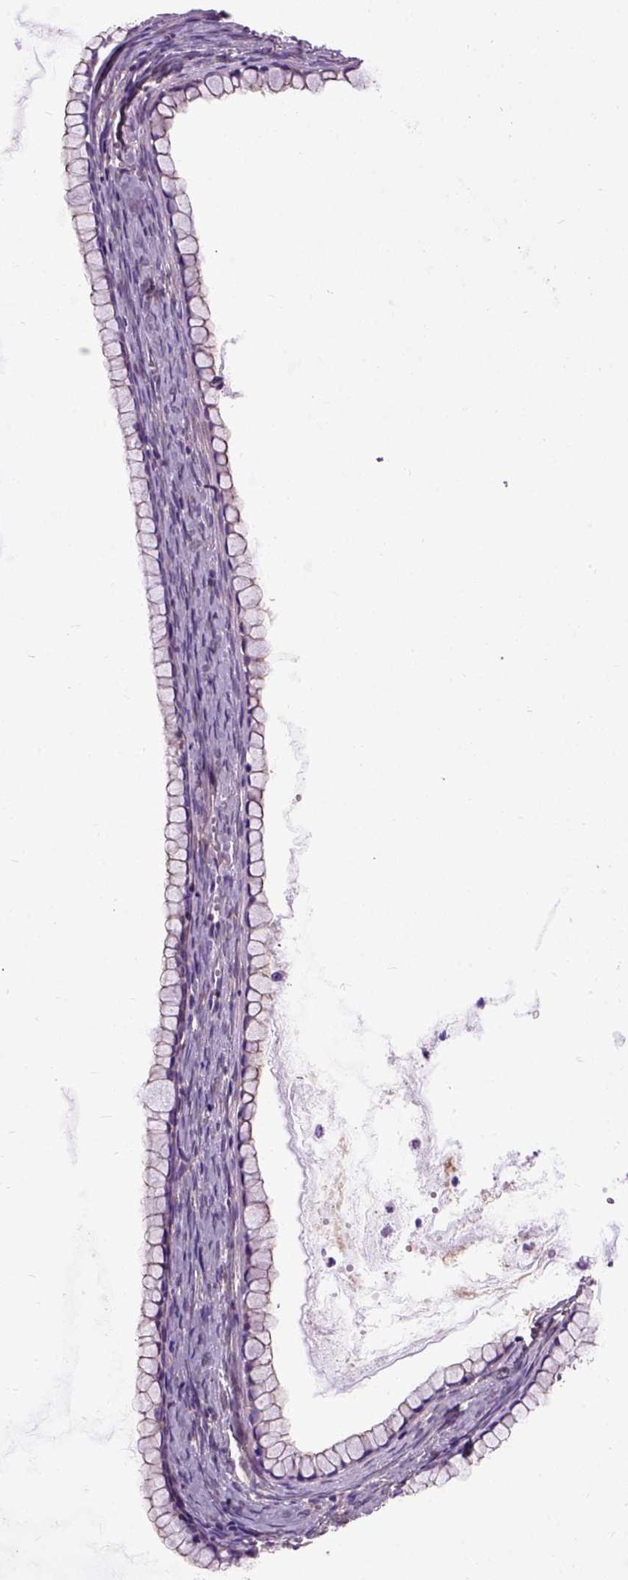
{"staining": {"intensity": "negative", "quantity": "none", "location": "none"}, "tissue": "ovarian cancer", "cell_type": "Tumor cells", "image_type": "cancer", "snomed": [{"axis": "morphology", "description": "Cystadenocarcinoma, mucinous, NOS"}, {"axis": "topography", "description": "Ovary"}], "caption": "Immunohistochemistry (IHC) micrograph of human ovarian mucinous cystadenocarcinoma stained for a protein (brown), which shows no expression in tumor cells. The staining is performed using DAB brown chromogen with nuclei counter-stained in using hematoxylin.", "gene": "MAPT", "patient": {"sex": "female", "age": 41}}